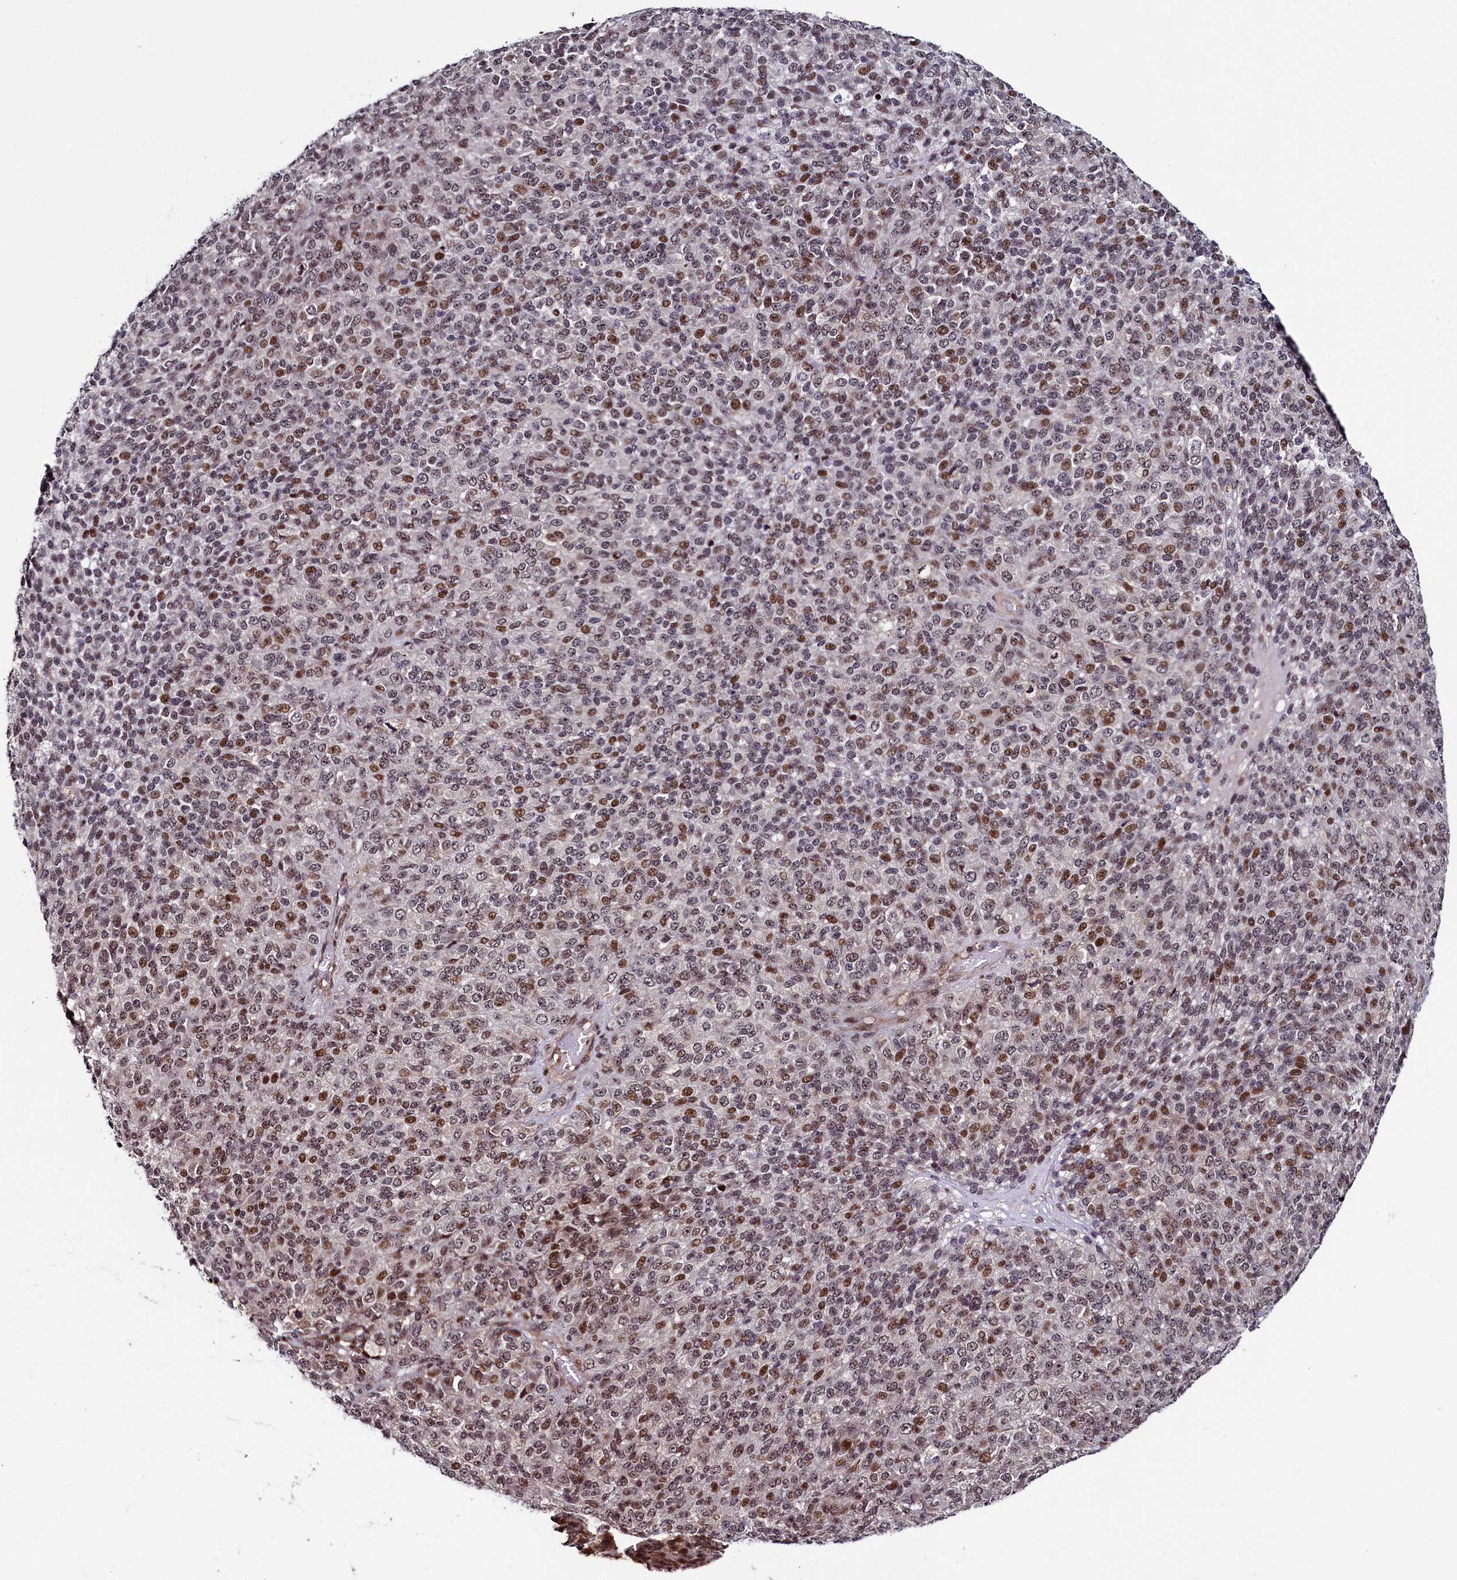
{"staining": {"intensity": "moderate", "quantity": ">75%", "location": "cytoplasmic/membranous,nuclear"}, "tissue": "melanoma", "cell_type": "Tumor cells", "image_type": "cancer", "snomed": [{"axis": "morphology", "description": "Malignant melanoma, Metastatic site"}, {"axis": "topography", "description": "Brain"}], "caption": "Protein expression analysis of human melanoma reveals moderate cytoplasmic/membranous and nuclear expression in approximately >75% of tumor cells.", "gene": "LEO1", "patient": {"sex": "female", "age": 56}}